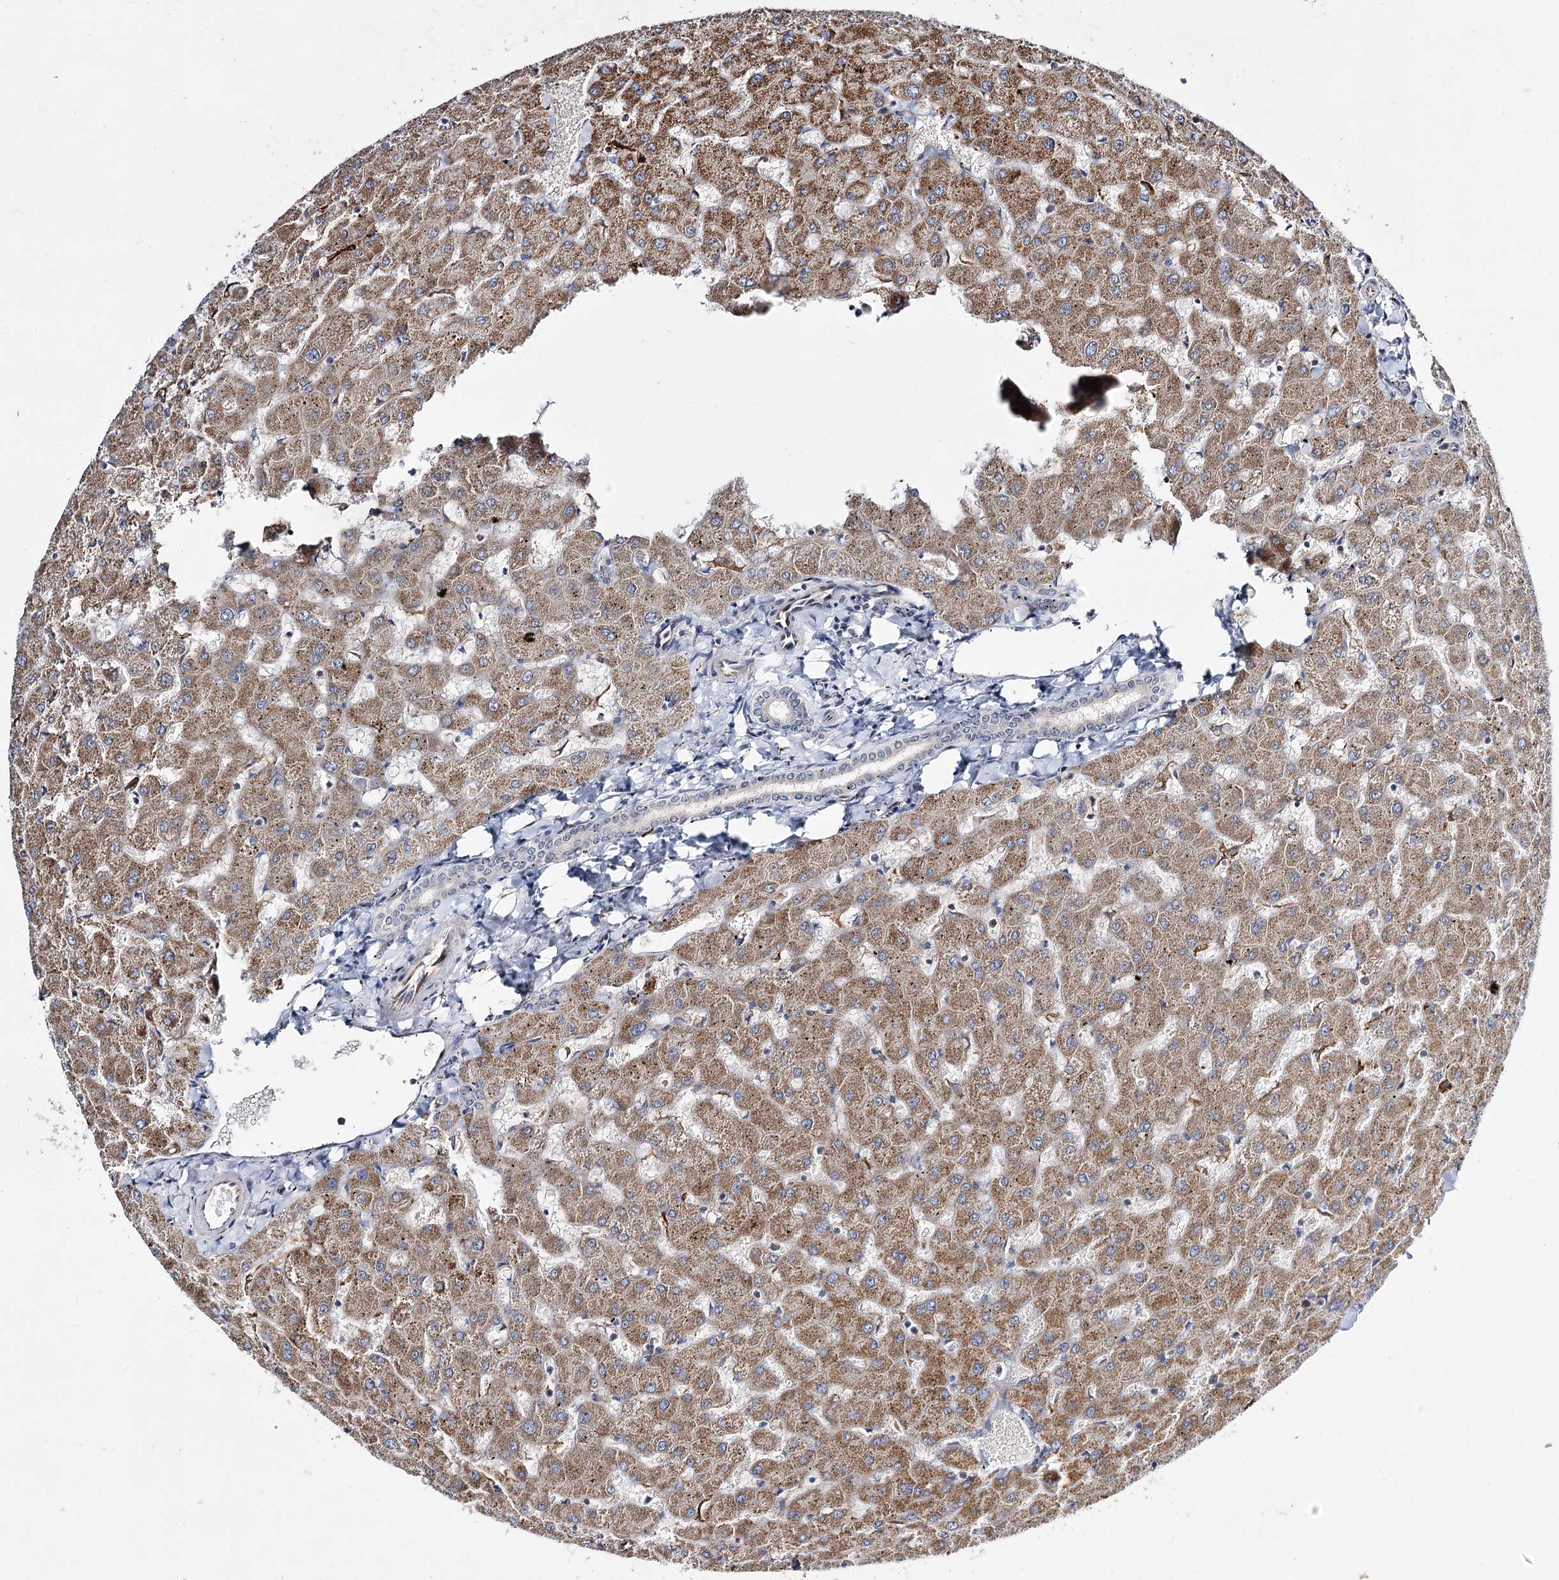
{"staining": {"intensity": "negative", "quantity": "none", "location": "none"}, "tissue": "liver", "cell_type": "Cholangiocytes", "image_type": "normal", "snomed": [{"axis": "morphology", "description": "Normal tissue, NOS"}, {"axis": "topography", "description": "Liver"}], "caption": "IHC photomicrograph of benign human liver stained for a protein (brown), which demonstrates no positivity in cholangiocytes. (DAB (3,3'-diaminobenzidine) immunohistochemistry (IHC) visualized using brightfield microscopy, high magnification).", "gene": "DPEP2", "patient": {"sex": "female", "age": 63}}